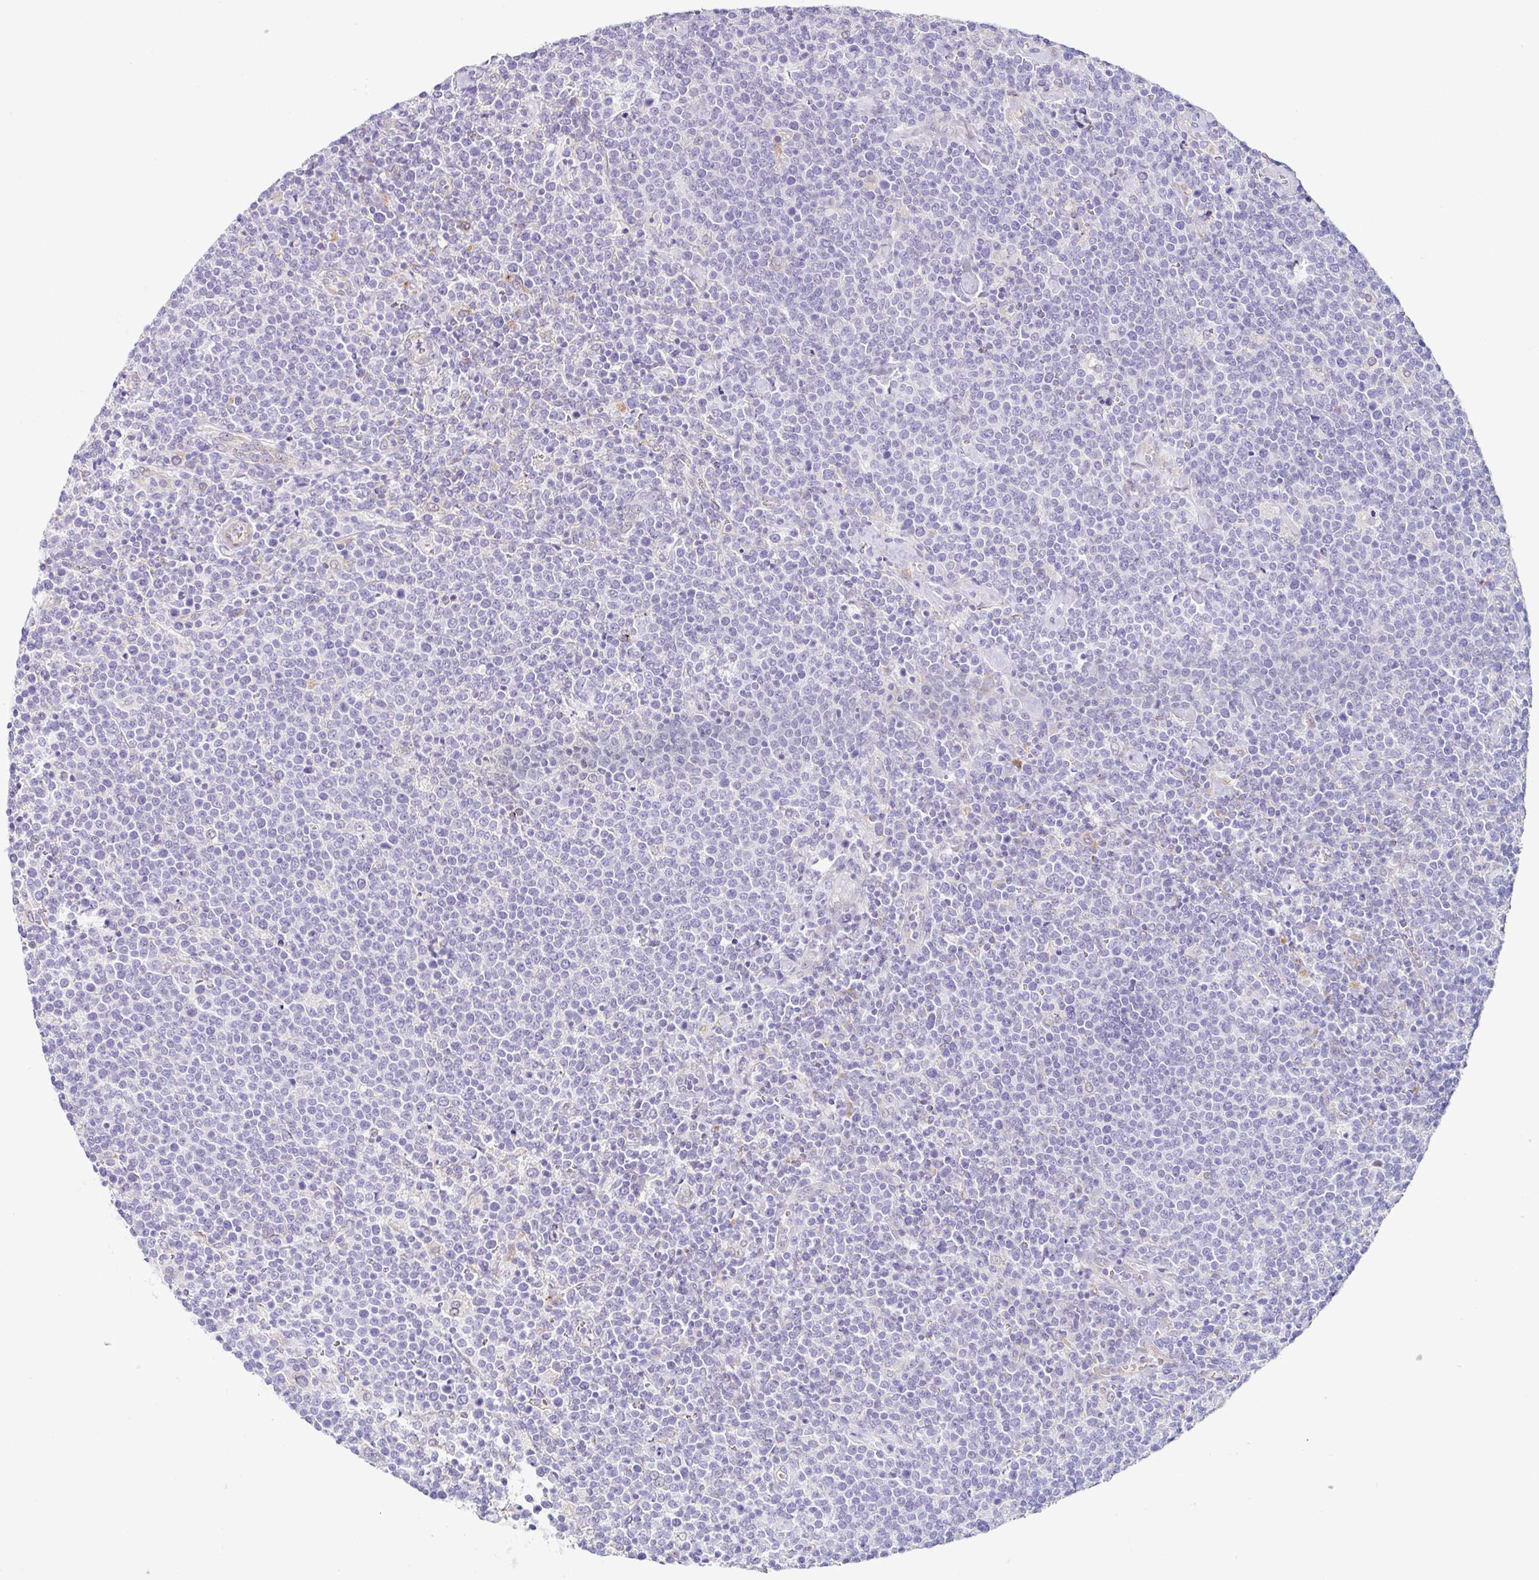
{"staining": {"intensity": "negative", "quantity": "none", "location": "none"}, "tissue": "lymphoma", "cell_type": "Tumor cells", "image_type": "cancer", "snomed": [{"axis": "morphology", "description": "Malignant lymphoma, non-Hodgkin's type, High grade"}, {"axis": "topography", "description": "Lymph node"}], "caption": "The histopathology image demonstrates no significant staining in tumor cells of malignant lymphoma, non-Hodgkin's type (high-grade).", "gene": "DKK4", "patient": {"sex": "male", "age": 61}}